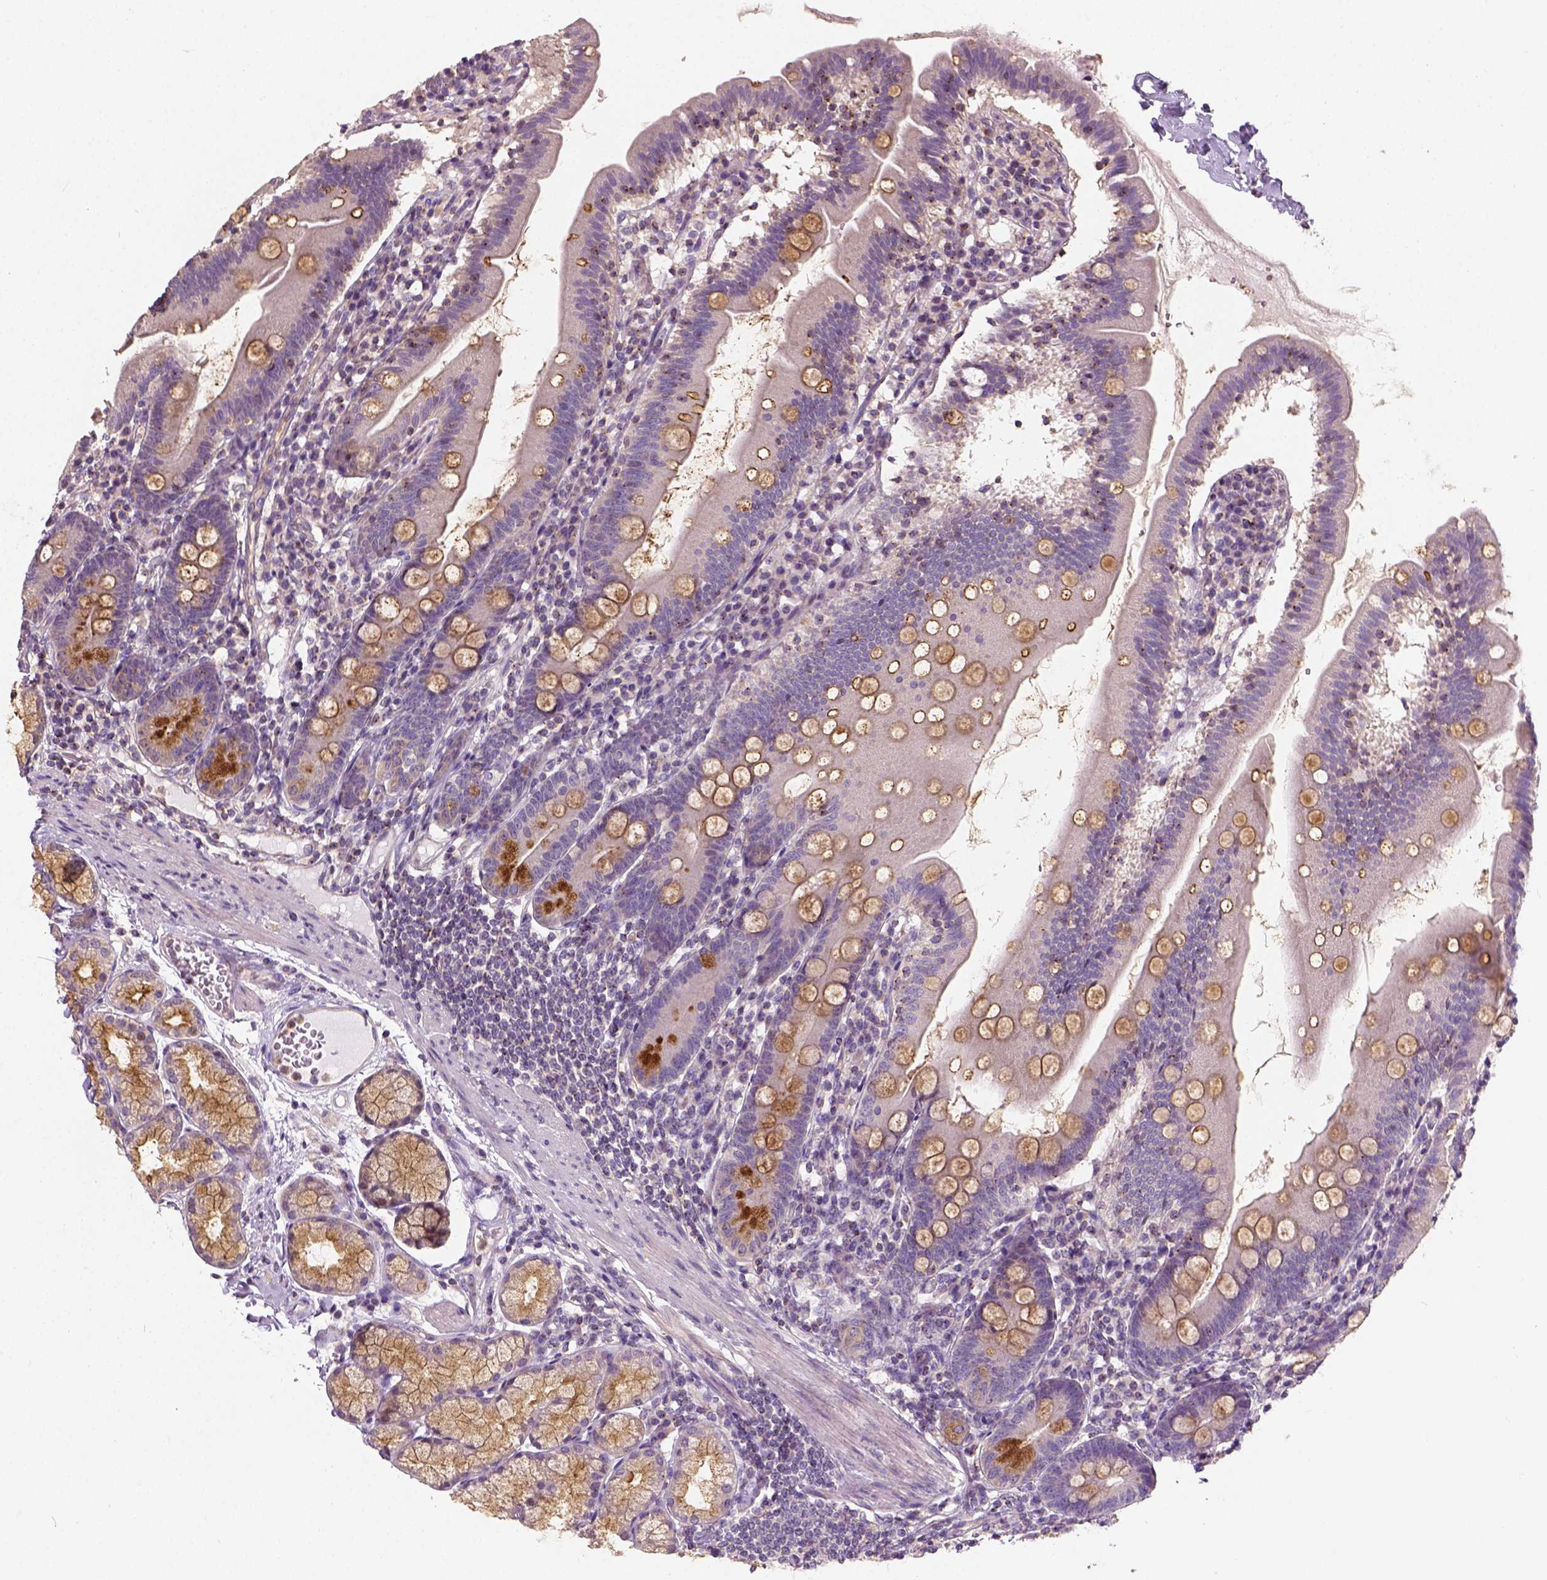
{"staining": {"intensity": "moderate", "quantity": "25%-75%", "location": "cytoplasmic/membranous"}, "tissue": "duodenum", "cell_type": "Glandular cells", "image_type": "normal", "snomed": [{"axis": "morphology", "description": "Normal tissue, NOS"}, {"axis": "topography", "description": "Duodenum"}], "caption": "Approximately 25%-75% of glandular cells in unremarkable duodenum demonstrate moderate cytoplasmic/membranous protein staining as visualized by brown immunohistochemical staining.", "gene": "CRACR2A", "patient": {"sex": "female", "age": 67}}